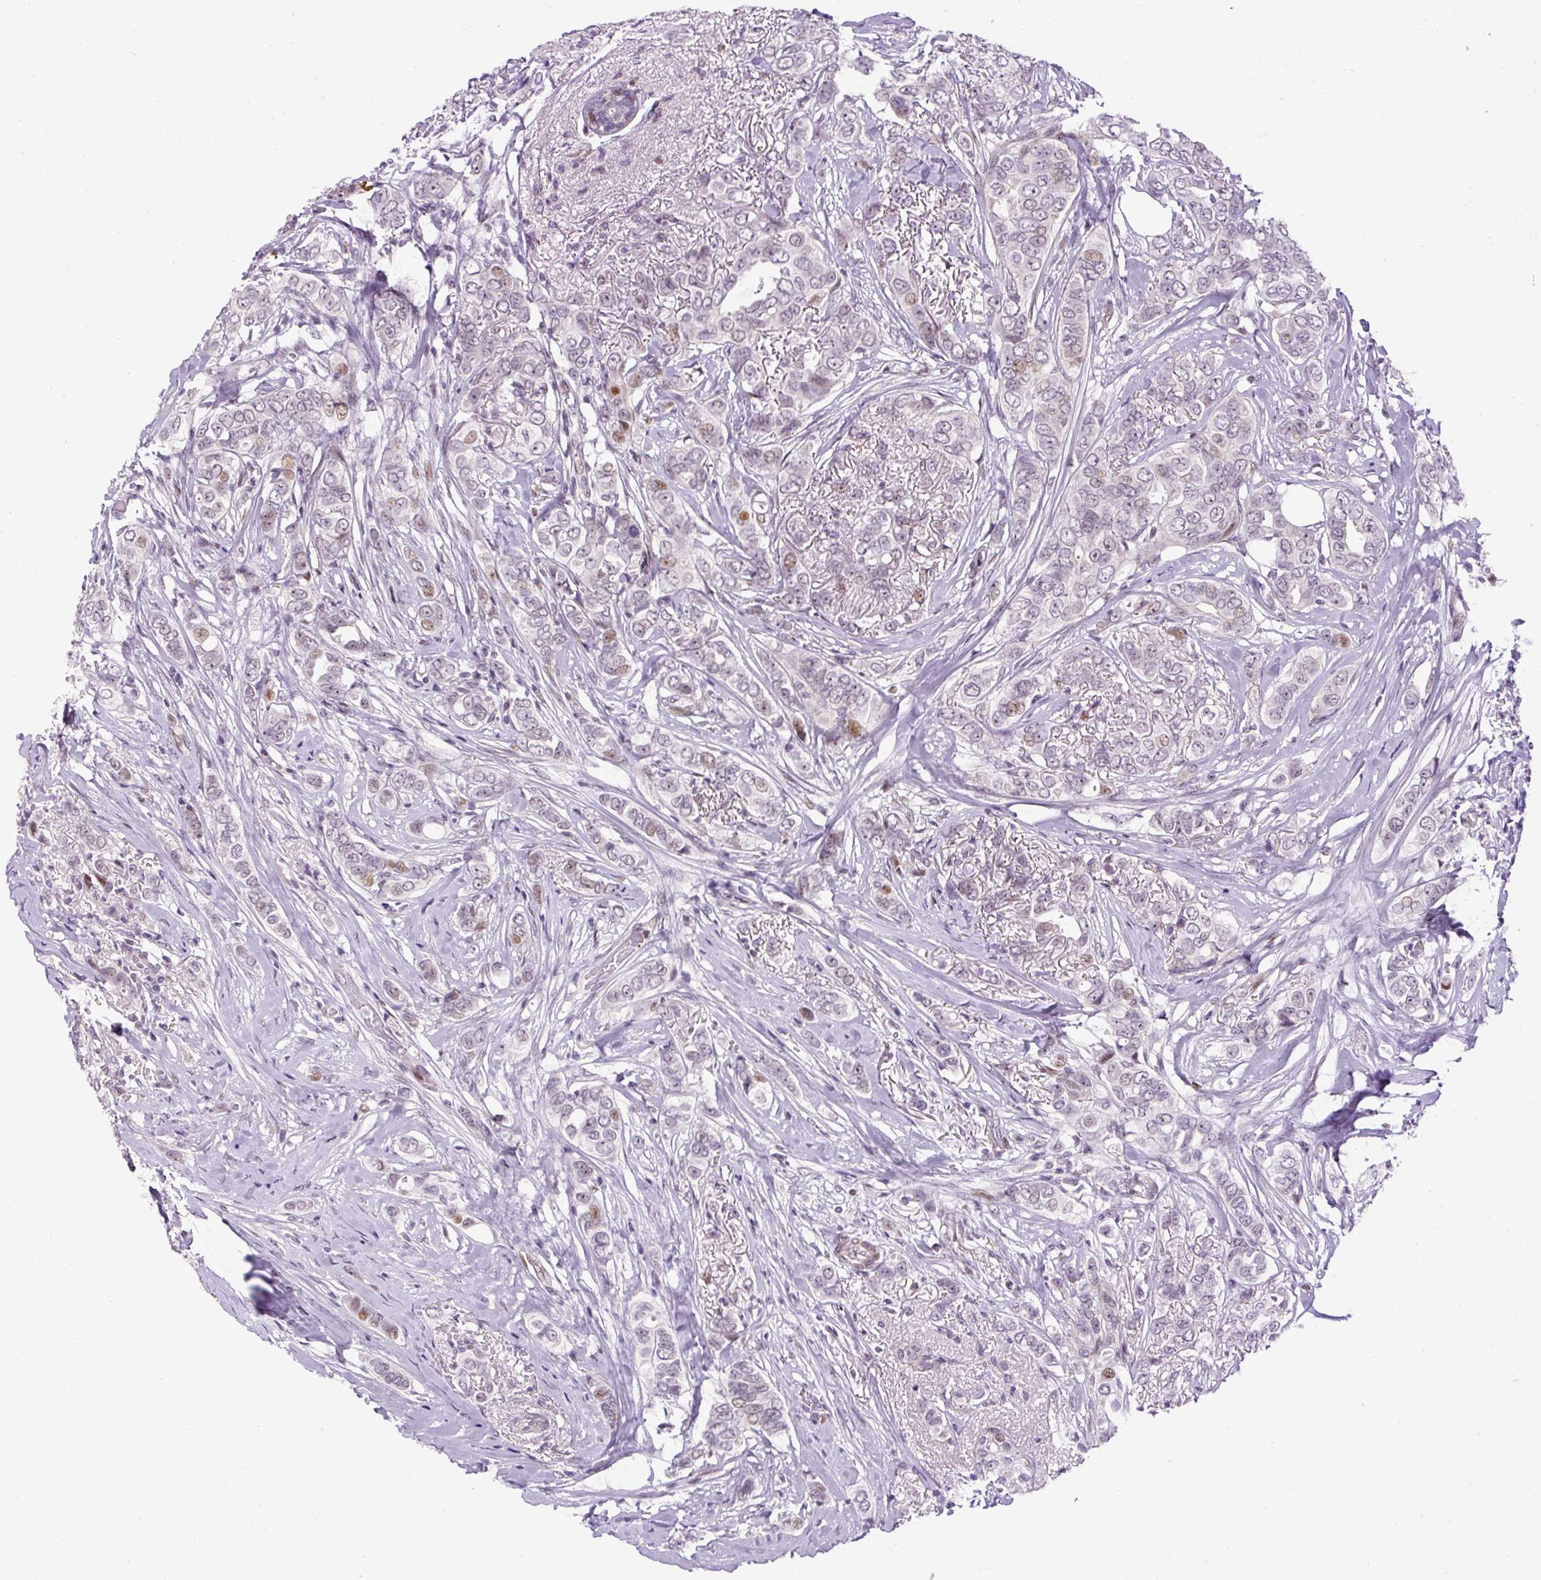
{"staining": {"intensity": "moderate", "quantity": "<25%", "location": "nuclear"}, "tissue": "breast cancer", "cell_type": "Tumor cells", "image_type": "cancer", "snomed": [{"axis": "morphology", "description": "Lobular carcinoma"}, {"axis": "topography", "description": "Breast"}], "caption": "Immunohistochemical staining of human breast cancer reveals moderate nuclear protein staining in approximately <25% of tumor cells. The staining was performed using DAB (3,3'-diaminobenzidine) to visualize the protein expression in brown, while the nuclei were stained in blue with hematoxylin (Magnification: 20x).", "gene": "ARHGEF18", "patient": {"sex": "female", "age": 51}}